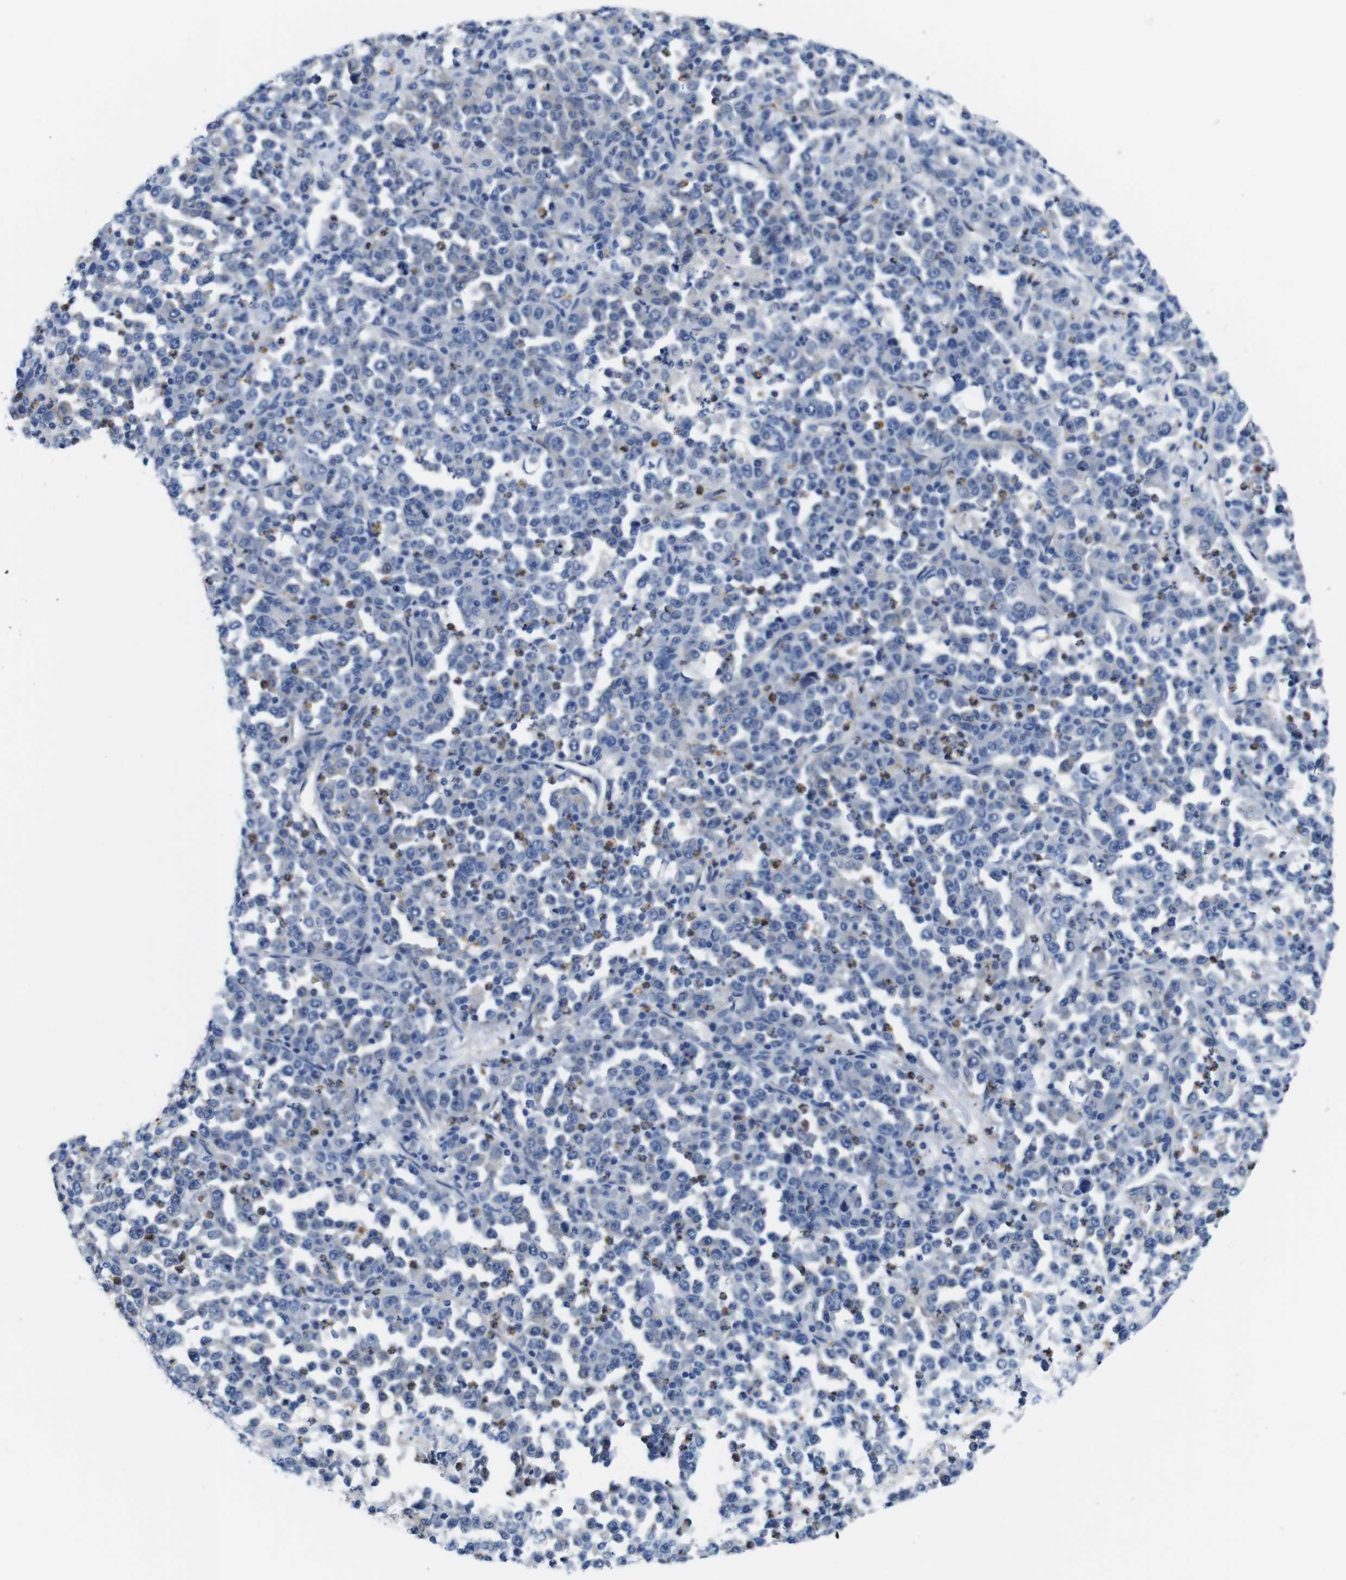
{"staining": {"intensity": "negative", "quantity": "none", "location": "none"}, "tissue": "stomach cancer", "cell_type": "Tumor cells", "image_type": "cancer", "snomed": [{"axis": "morphology", "description": "Normal tissue, NOS"}, {"axis": "morphology", "description": "Adenocarcinoma, NOS"}, {"axis": "topography", "description": "Stomach, upper"}, {"axis": "topography", "description": "Stomach"}], "caption": "IHC of human stomach cancer displays no staining in tumor cells.", "gene": "C1RL", "patient": {"sex": "male", "age": 59}}